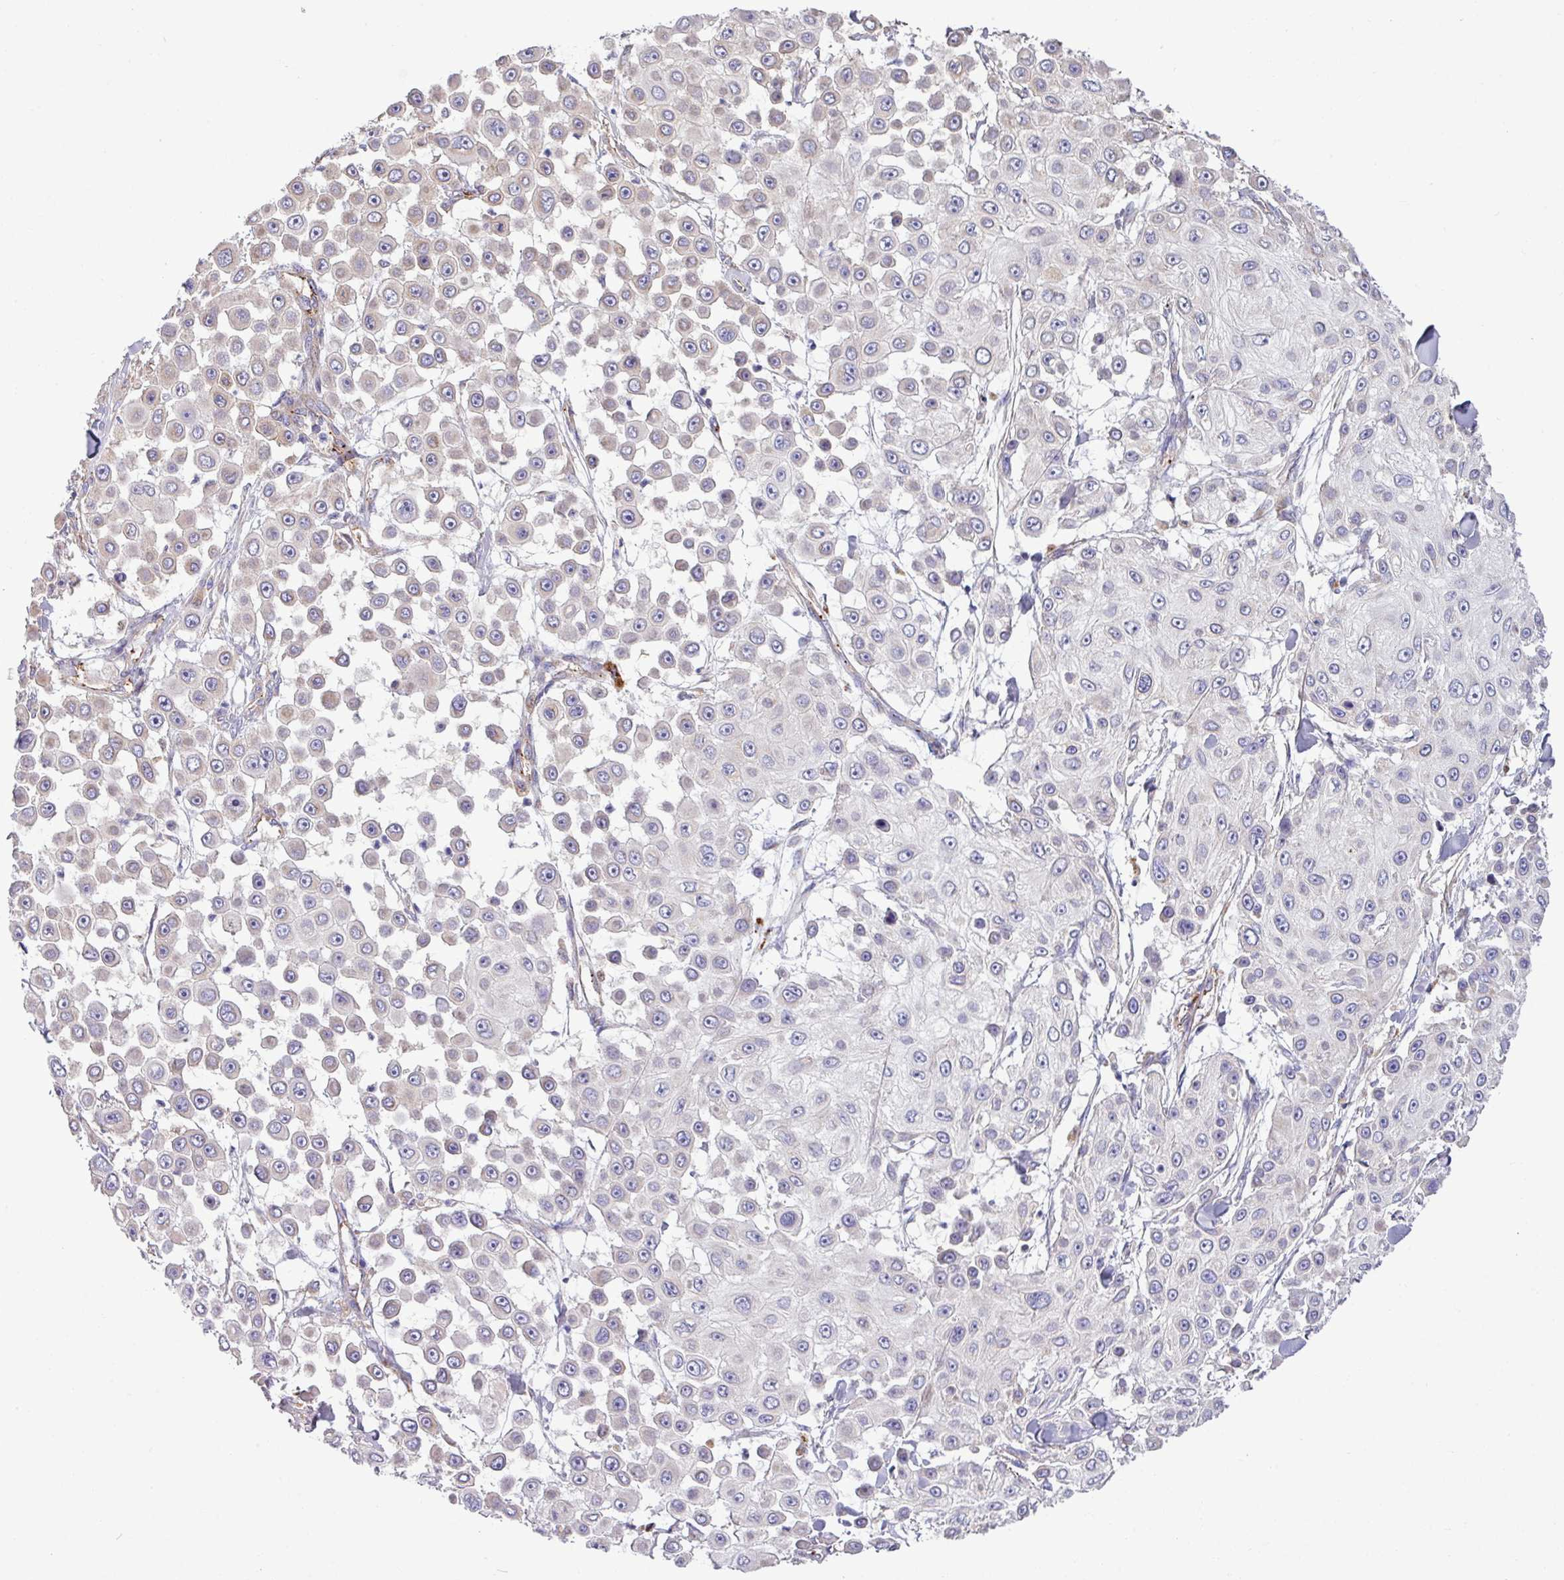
{"staining": {"intensity": "negative", "quantity": "none", "location": "none"}, "tissue": "skin cancer", "cell_type": "Tumor cells", "image_type": "cancer", "snomed": [{"axis": "morphology", "description": "Squamous cell carcinoma, NOS"}, {"axis": "topography", "description": "Skin"}], "caption": "This is an immunohistochemistry histopathology image of human squamous cell carcinoma (skin). There is no staining in tumor cells.", "gene": "PPM1J", "patient": {"sex": "male", "age": 67}}